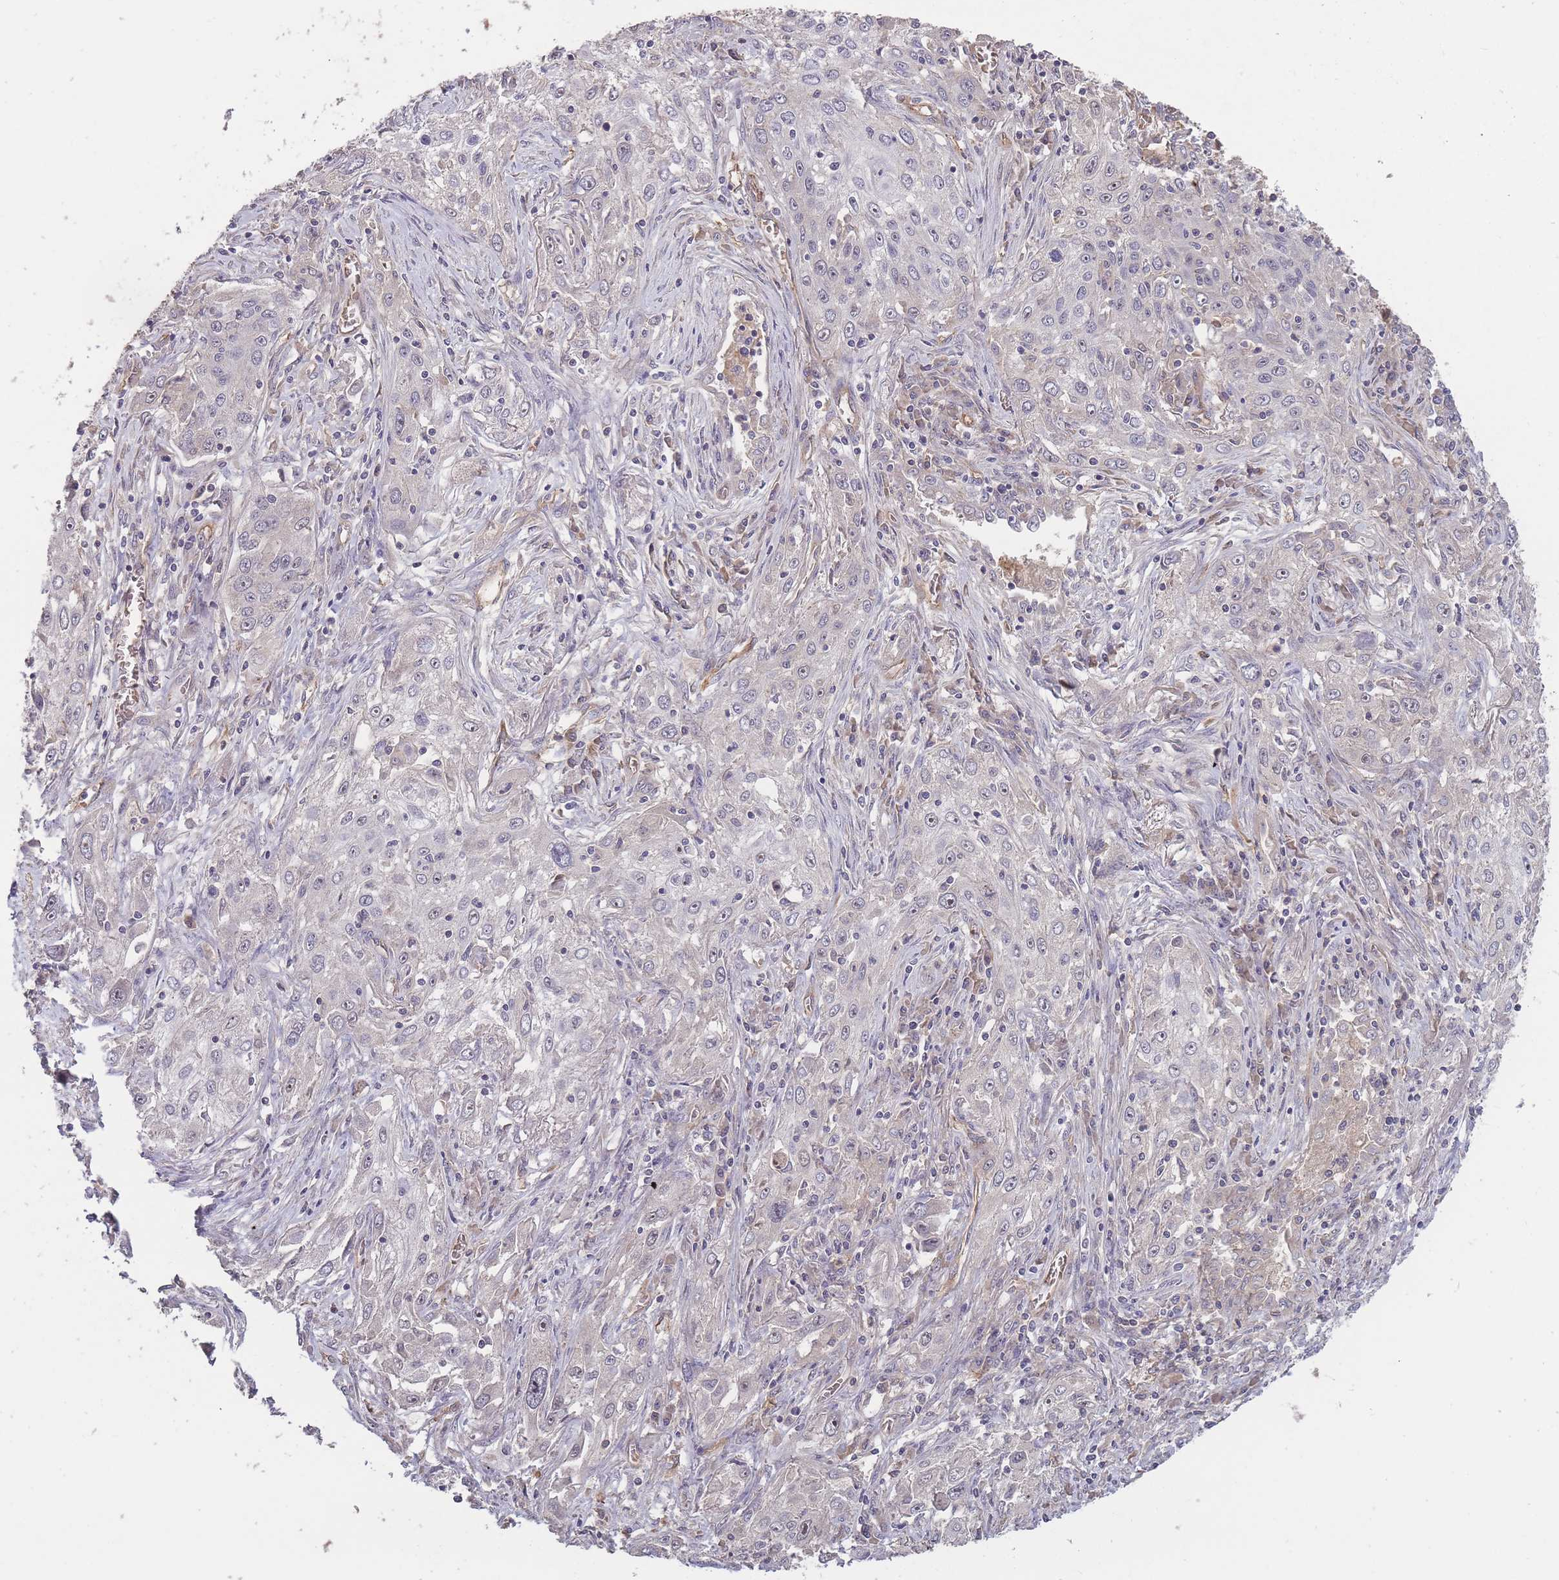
{"staining": {"intensity": "negative", "quantity": "none", "location": "none"}, "tissue": "lung cancer", "cell_type": "Tumor cells", "image_type": "cancer", "snomed": [{"axis": "morphology", "description": "Squamous cell carcinoma, NOS"}, {"axis": "topography", "description": "Lung"}], "caption": "High power microscopy photomicrograph of an immunohistochemistry photomicrograph of lung cancer (squamous cell carcinoma), revealing no significant positivity in tumor cells. (DAB (3,3'-diaminobenzidine) immunohistochemistry (IHC) visualized using brightfield microscopy, high magnification).", "gene": "KIAA1755", "patient": {"sex": "female", "age": 69}}